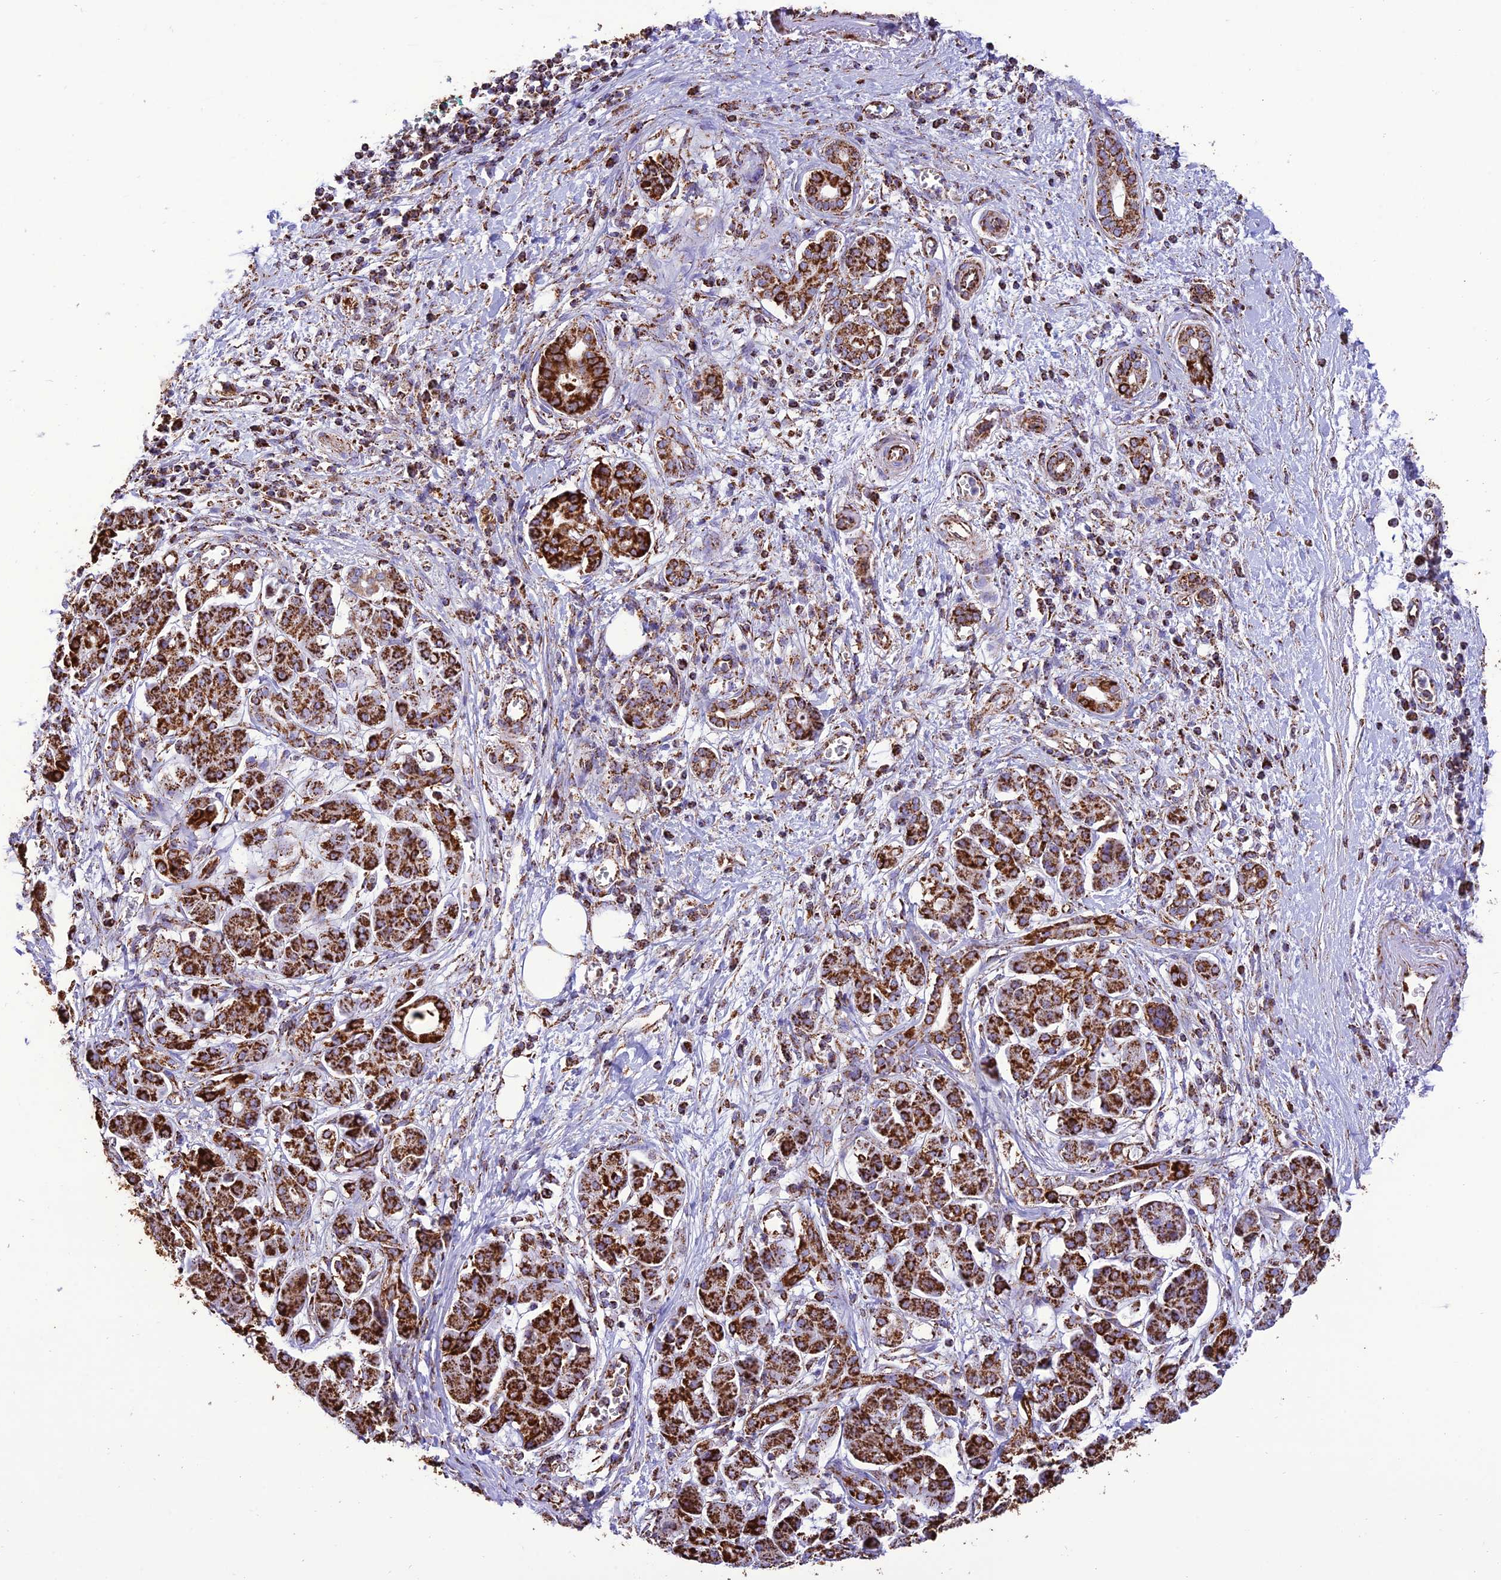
{"staining": {"intensity": "strong", "quantity": ">75%", "location": "cytoplasmic/membranous"}, "tissue": "pancreatic cancer", "cell_type": "Tumor cells", "image_type": "cancer", "snomed": [{"axis": "morphology", "description": "Adenocarcinoma, NOS"}, {"axis": "topography", "description": "Pancreas"}], "caption": "Immunohistochemistry of human pancreatic adenocarcinoma exhibits high levels of strong cytoplasmic/membranous staining in approximately >75% of tumor cells. The protein is stained brown, and the nuclei are stained in blue (DAB IHC with brightfield microscopy, high magnification).", "gene": "NDUFAF1", "patient": {"sex": "male", "age": 78}}